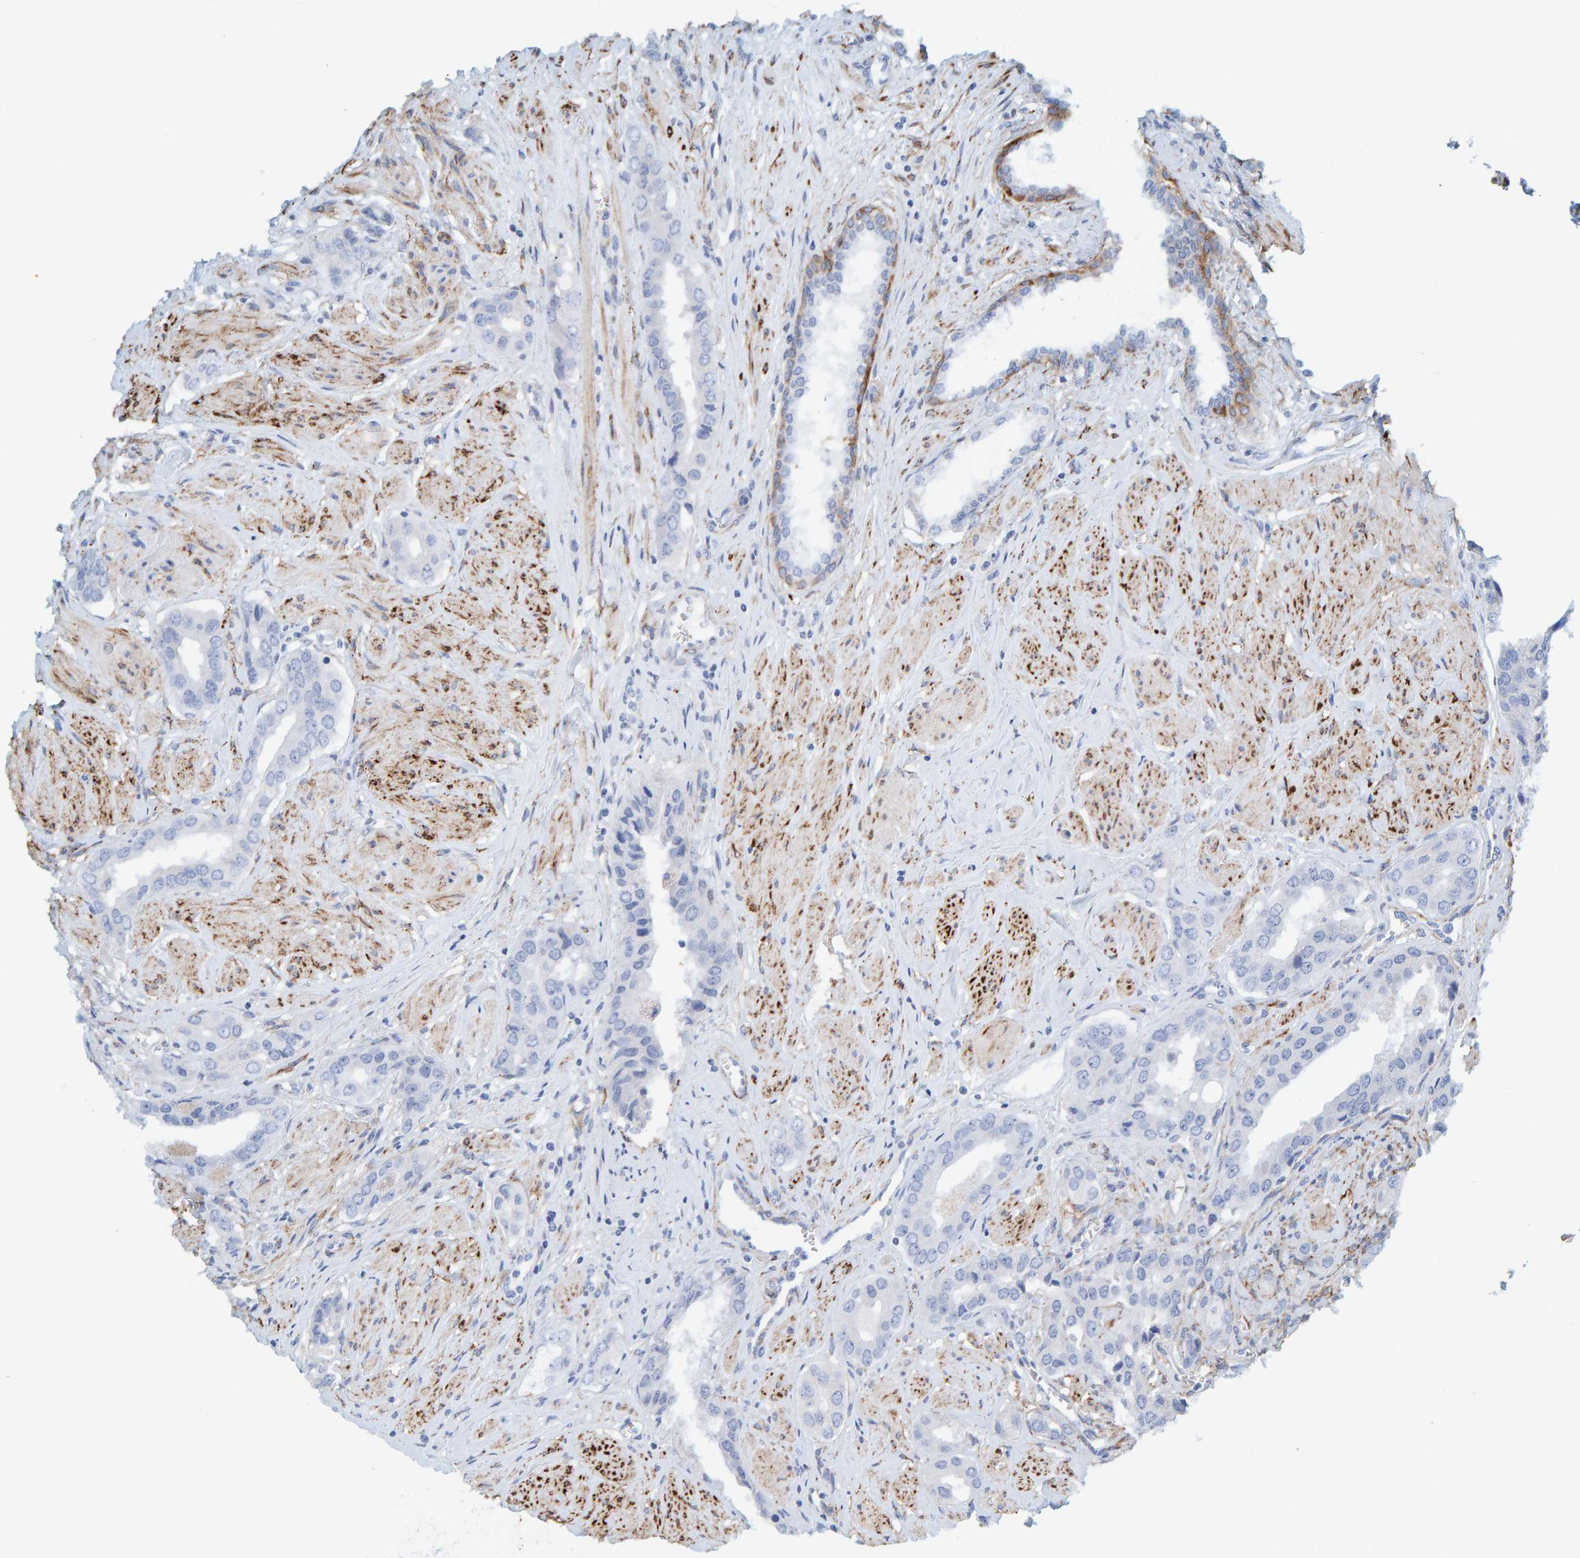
{"staining": {"intensity": "negative", "quantity": "none", "location": "none"}, "tissue": "prostate cancer", "cell_type": "Tumor cells", "image_type": "cancer", "snomed": [{"axis": "morphology", "description": "Adenocarcinoma, High grade"}, {"axis": "topography", "description": "Prostate"}], "caption": "This is an immunohistochemistry (IHC) micrograph of high-grade adenocarcinoma (prostate). There is no expression in tumor cells.", "gene": "MAP1B", "patient": {"sex": "male", "age": 52}}